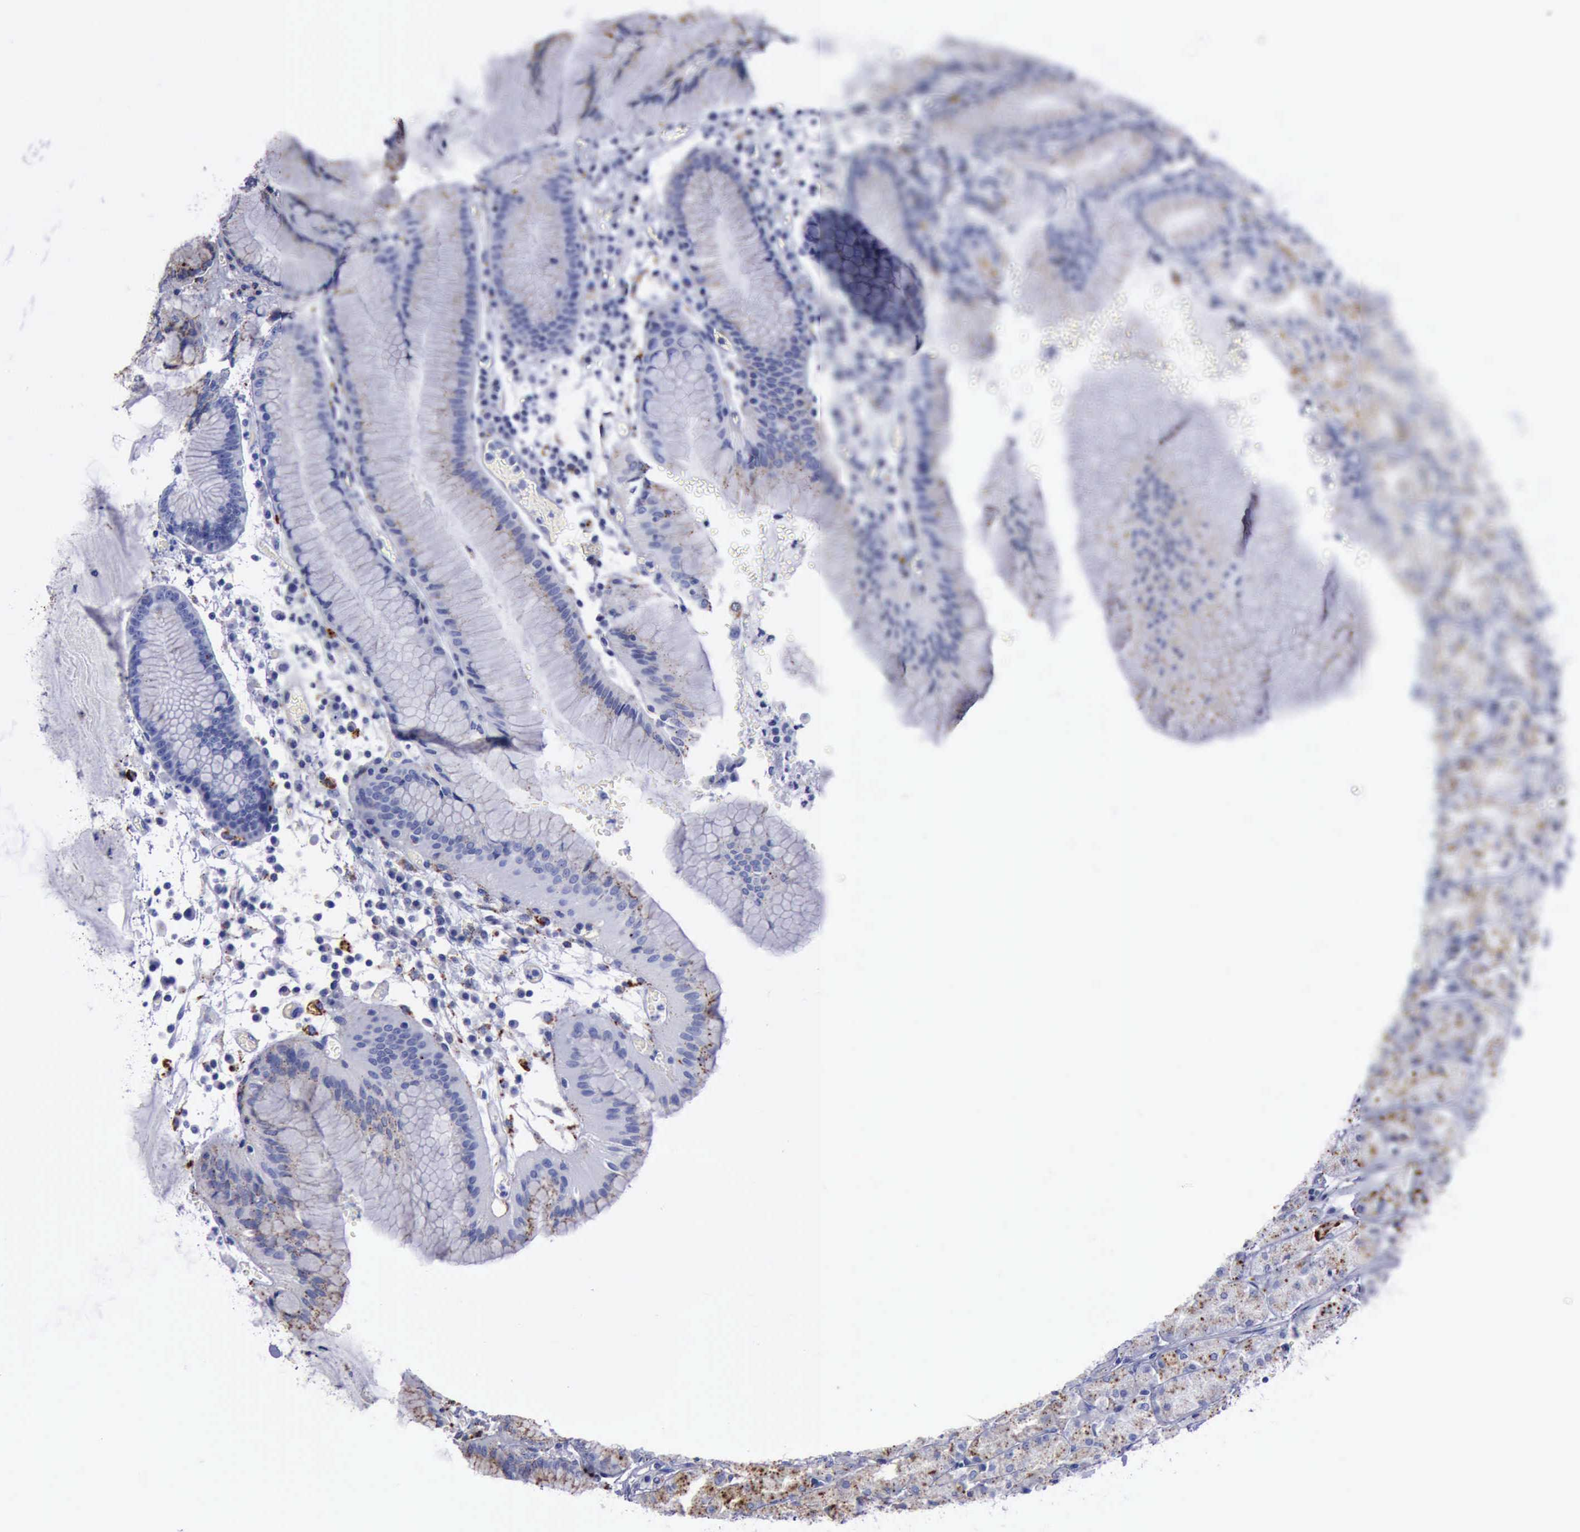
{"staining": {"intensity": "moderate", "quantity": "25%-75%", "location": "cytoplasmic/membranous"}, "tissue": "stomach", "cell_type": "Glandular cells", "image_type": "normal", "snomed": [{"axis": "morphology", "description": "Normal tissue, NOS"}, {"axis": "topography", "description": "Stomach, lower"}], "caption": "This histopathology image shows immunohistochemistry staining of benign human stomach, with medium moderate cytoplasmic/membranous positivity in about 25%-75% of glandular cells.", "gene": "CTSD", "patient": {"sex": "female", "age": 73}}